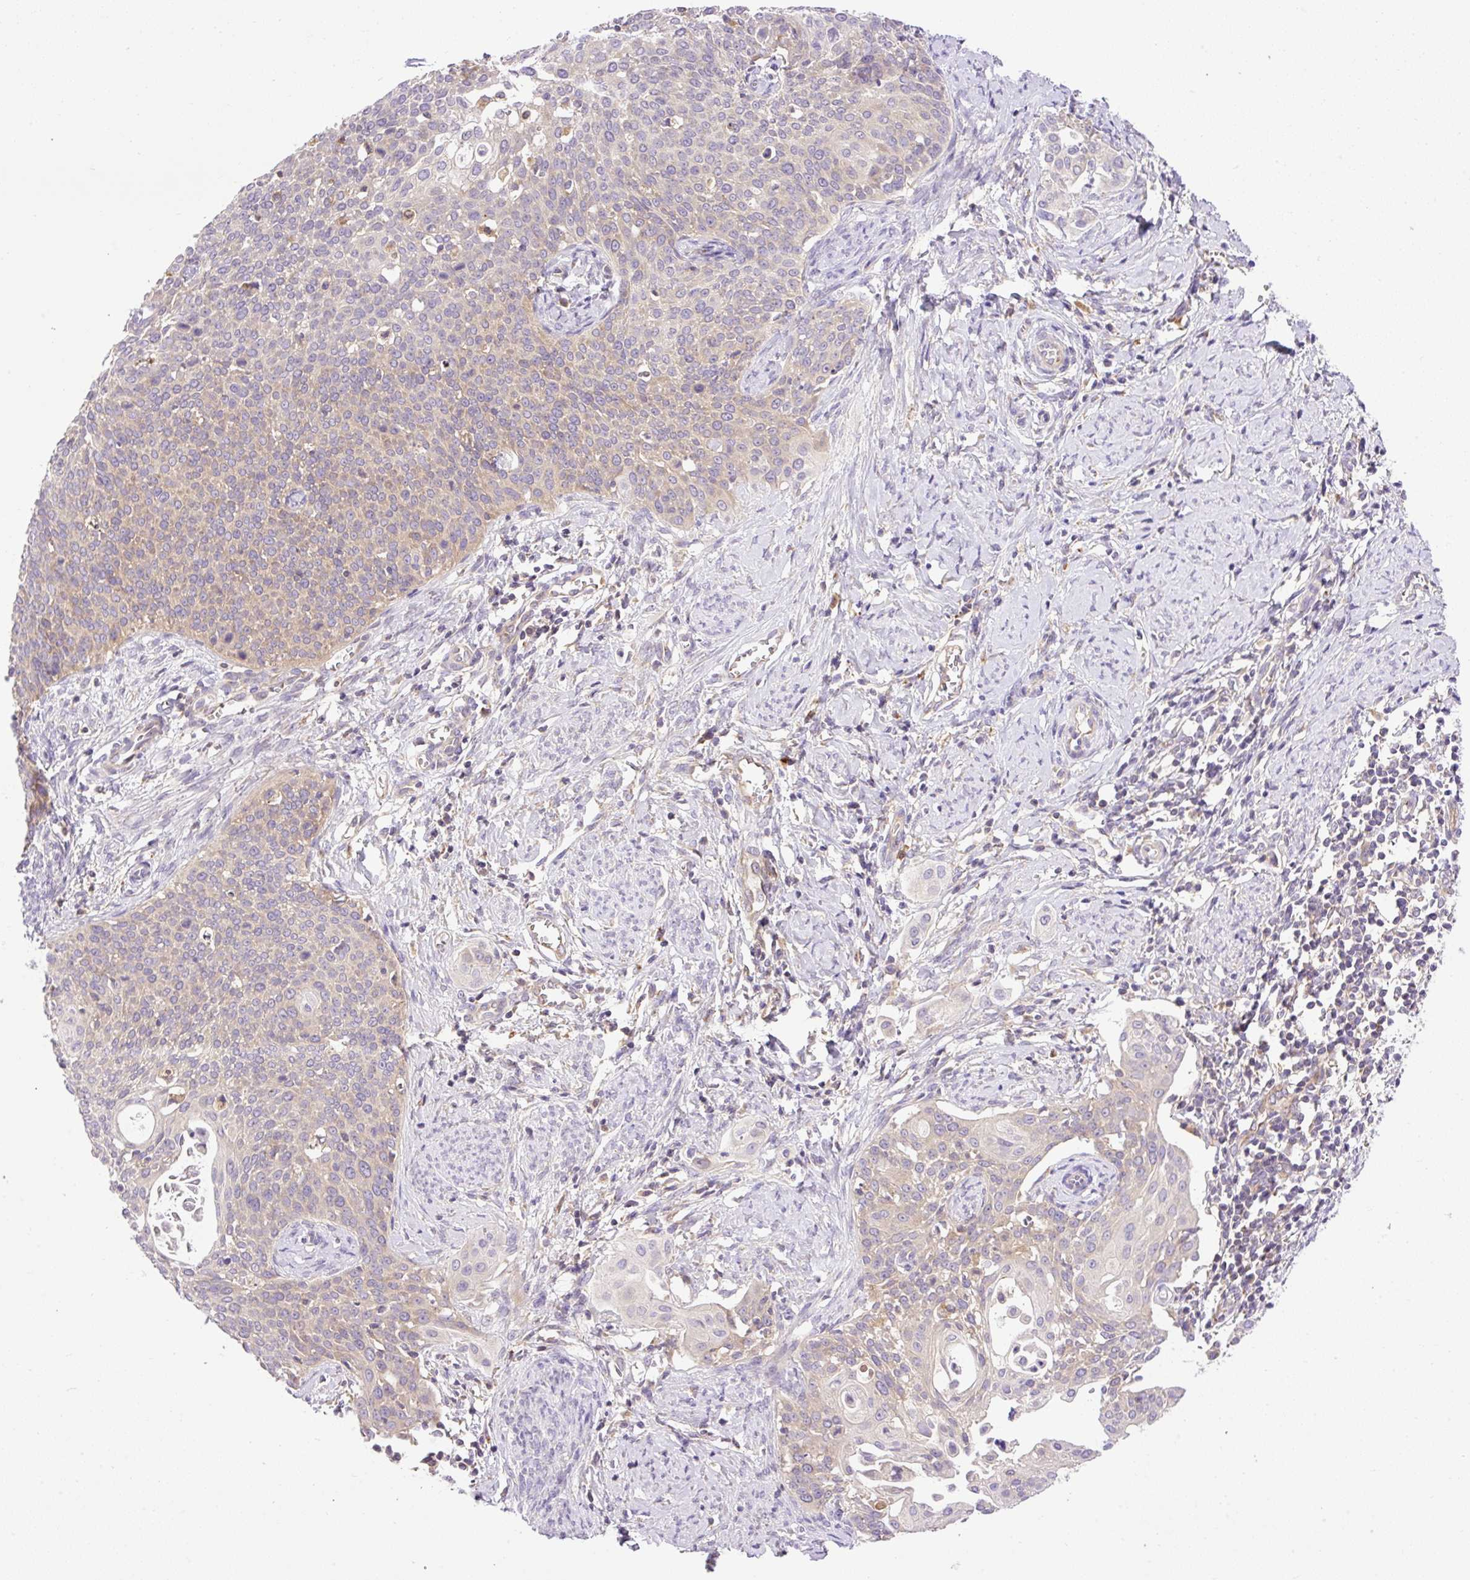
{"staining": {"intensity": "weak", "quantity": "<25%", "location": "cytoplasmic/membranous"}, "tissue": "cervical cancer", "cell_type": "Tumor cells", "image_type": "cancer", "snomed": [{"axis": "morphology", "description": "Squamous cell carcinoma, NOS"}, {"axis": "topography", "description": "Cervix"}], "caption": "IHC photomicrograph of neoplastic tissue: squamous cell carcinoma (cervical) stained with DAB shows no significant protein positivity in tumor cells.", "gene": "HEXB", "patient": {"sex": "female", "age": 44}}